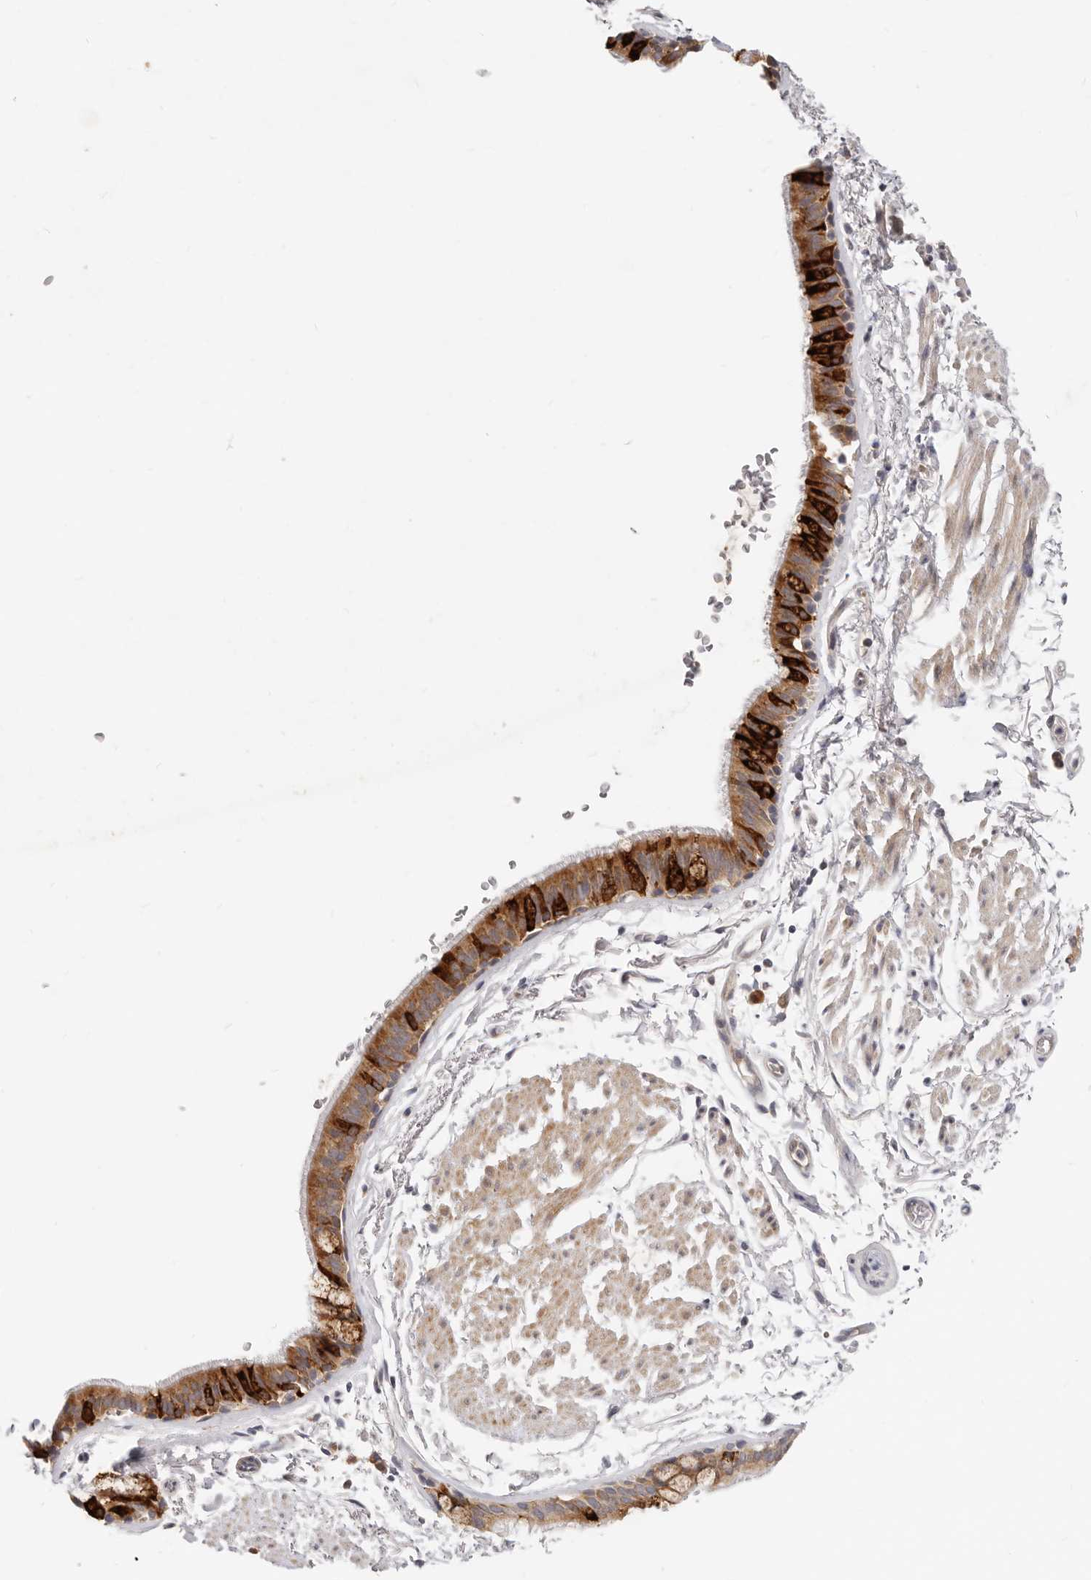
{"staining": {"intensity": "strong", "quantity": ">75%", "location": "cytoplasmic/membranous"}, "tissue": "bronchus", "cell_type": "Respiratory epithelial cells", "image_type": "normal", "snomed": [{"axis": "morphology", "description": "Normal tissue, NOS"}, {"axis": "topography", "description": "Lymph node"}, {"axis": "topography", "description": "Bronchus"}], "caption": "Respiratory epithelial cells exhibit high levels of strong cytoplasmic/membranous positivity in about >75% of cells in normal human bronchus.", "gene": "TFB2M", "patient": {"sex": "female", "age": 70}}